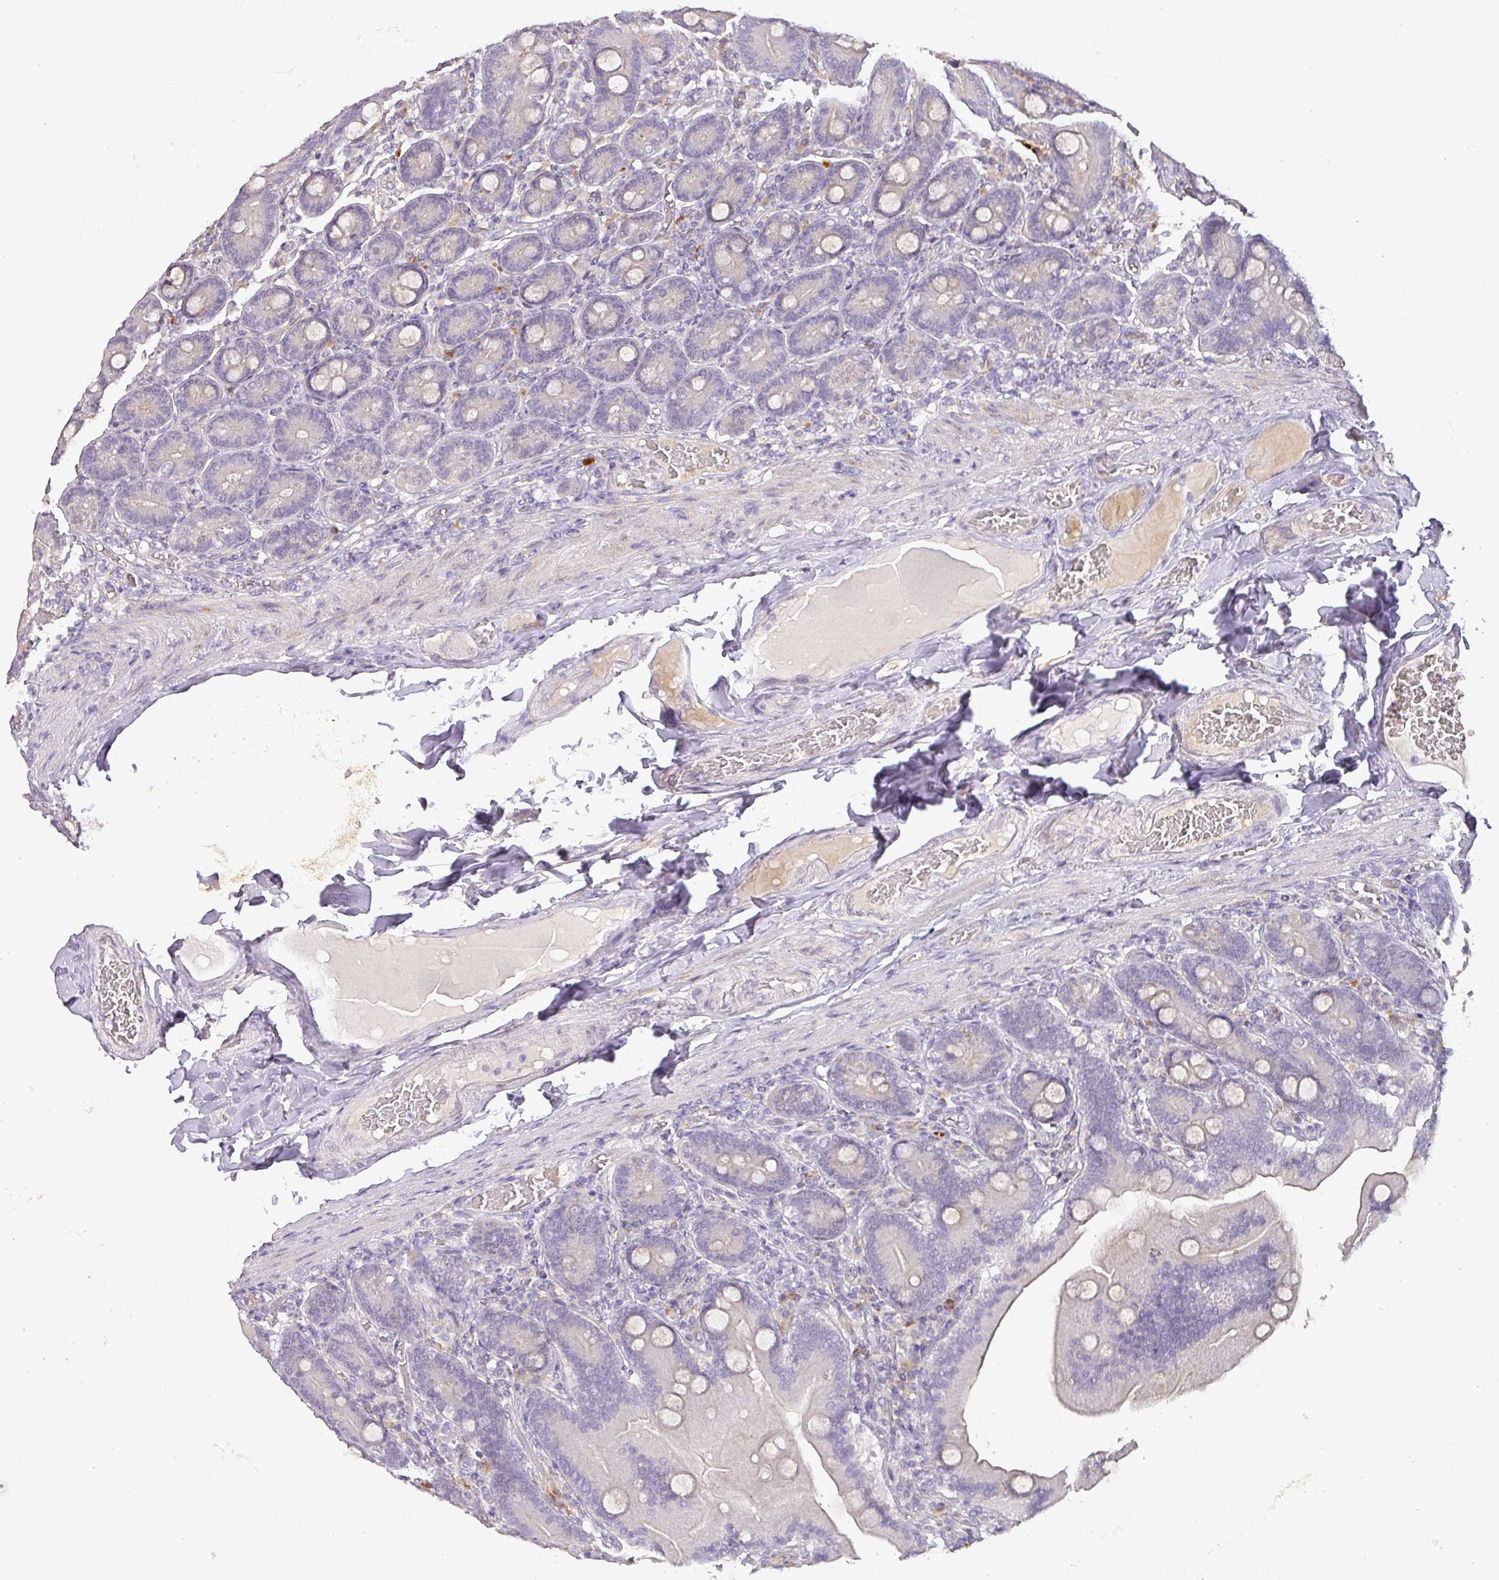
{"staining": {"intensity": "negative", "quantity": "none", "location": "none"}, "tissue": "duodenum", "cell_type": "Glandular cells", "image_type": "normal", "snomed": [{"axis": "morphology", "description": "Normal tissue, NOS"}, {"axis": "topography", "description": "Duodenum"}], "caption": "An immunohistochemistry (IHC) image of benign duodenum is shown. There is no staining in glandular cells of duodenum.", "gene": "DRD5", "patient": {"sex": "female", "age": 62}}